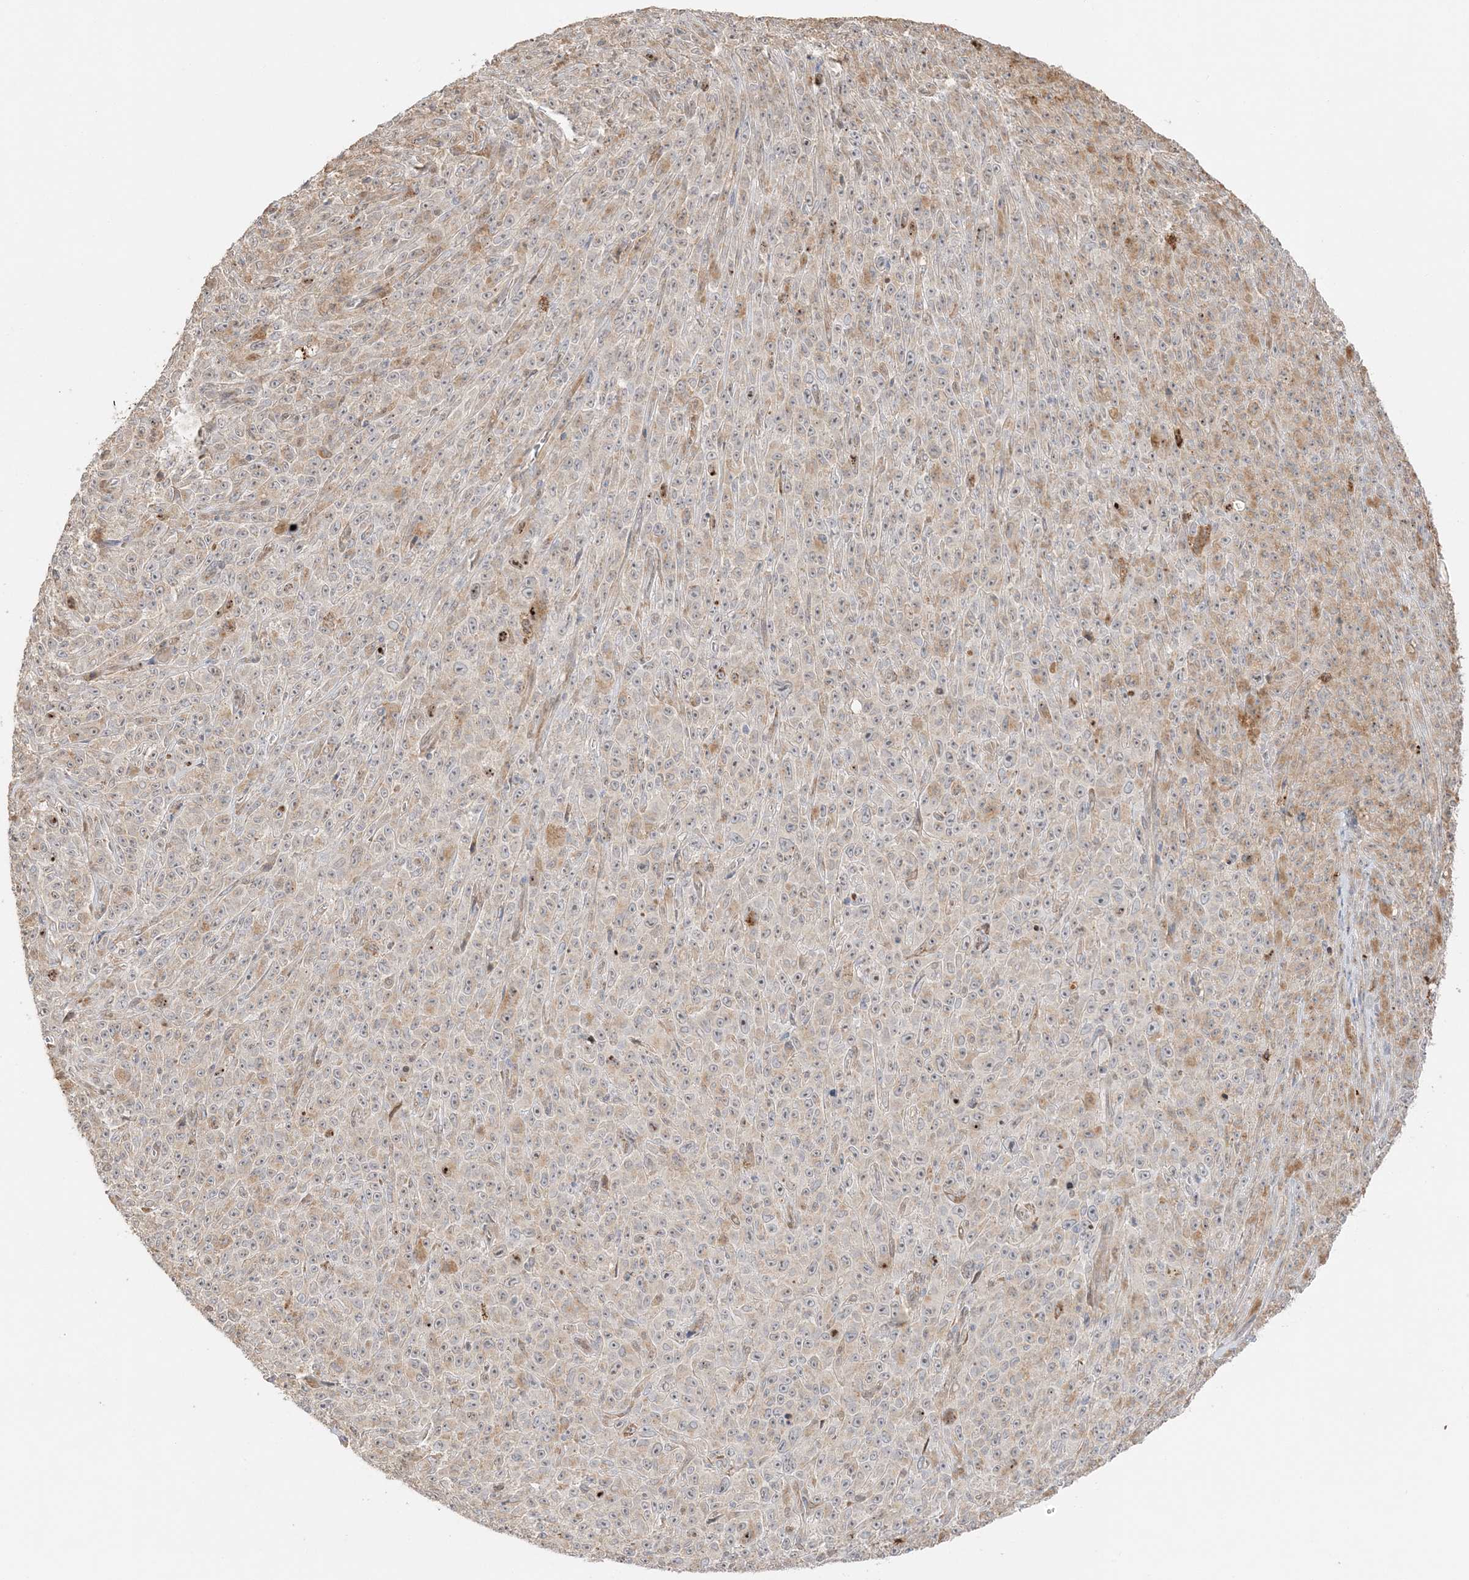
{"staining": {"intensity": "weak", "quantity": "<25%", "location": "cytoplasmic/membranous"}, "tissue": "melanoma", "cell_type": "Tumor cells", "image_type": "cancer", "snomed": [{"axis": "morphology", "description": "Malignant melanoma, NOS"}, {"axis": "topography", "description": "Skin"}], "caption": "Human melanoma stained for a protein using IHC shows no staining in tumor cells.", "gene": "ZBTB41", "patient": {"sex": "female", "age": 82}}